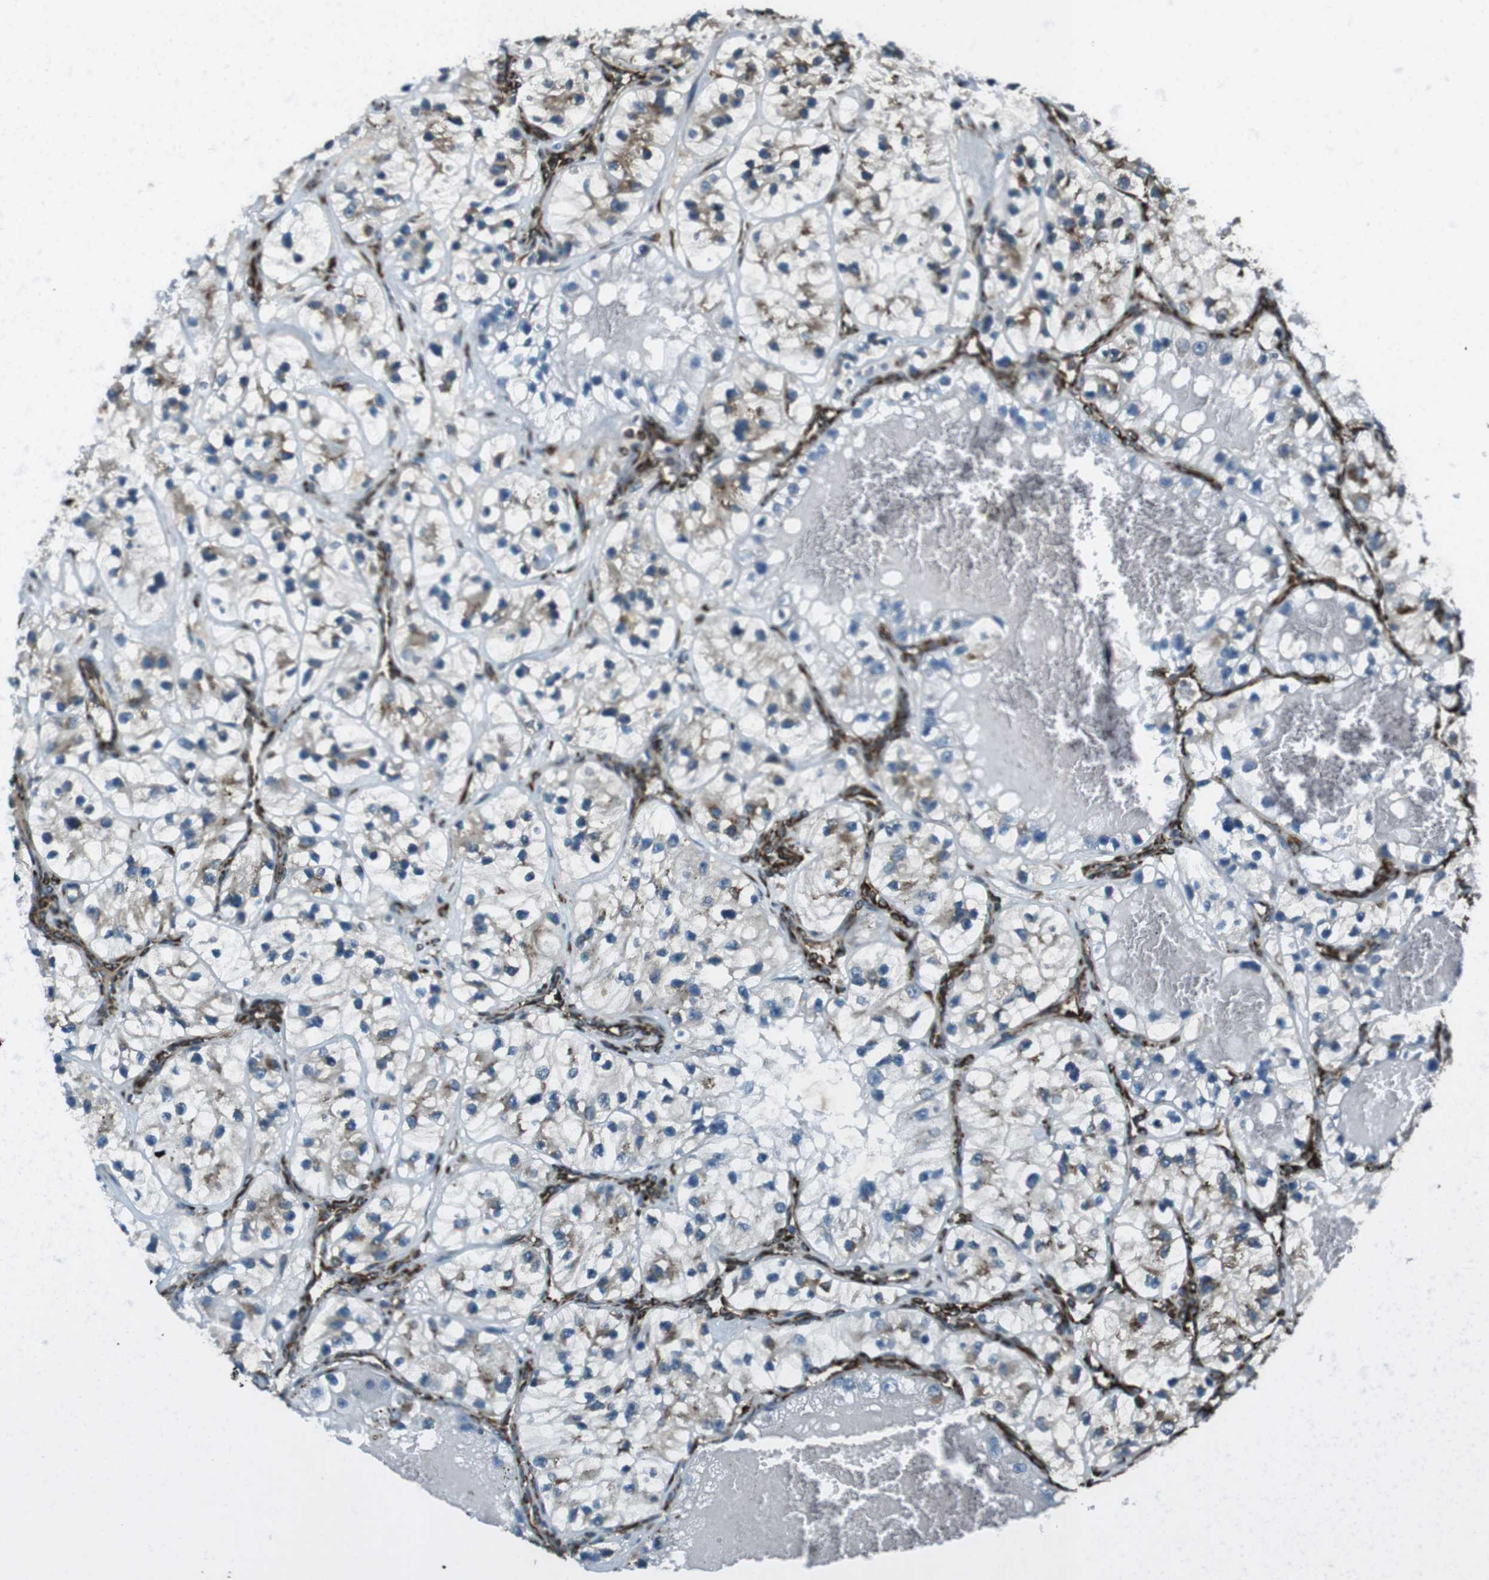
{"staining": {"intensity": "moderate", "quantity": "<25%", "location": "cytoplasmic/membranous"}, "tissue": "renal cancer", "cell_type": "Tumor cells", "image_type": "cancer", "snomed": [{"axis": "morphology", "description": "Adenocarcinoma, NOS"}, {"axis": "topography", "description": "Kidney"}], "caption": "Tumor cells exhibit low levels of moderate cytoplasmic/membranous positivity in about <25% of cells in human renal adenocarcinoma.", "gene": "KTN1", "patient": {"sex": "female", "age": 57}}